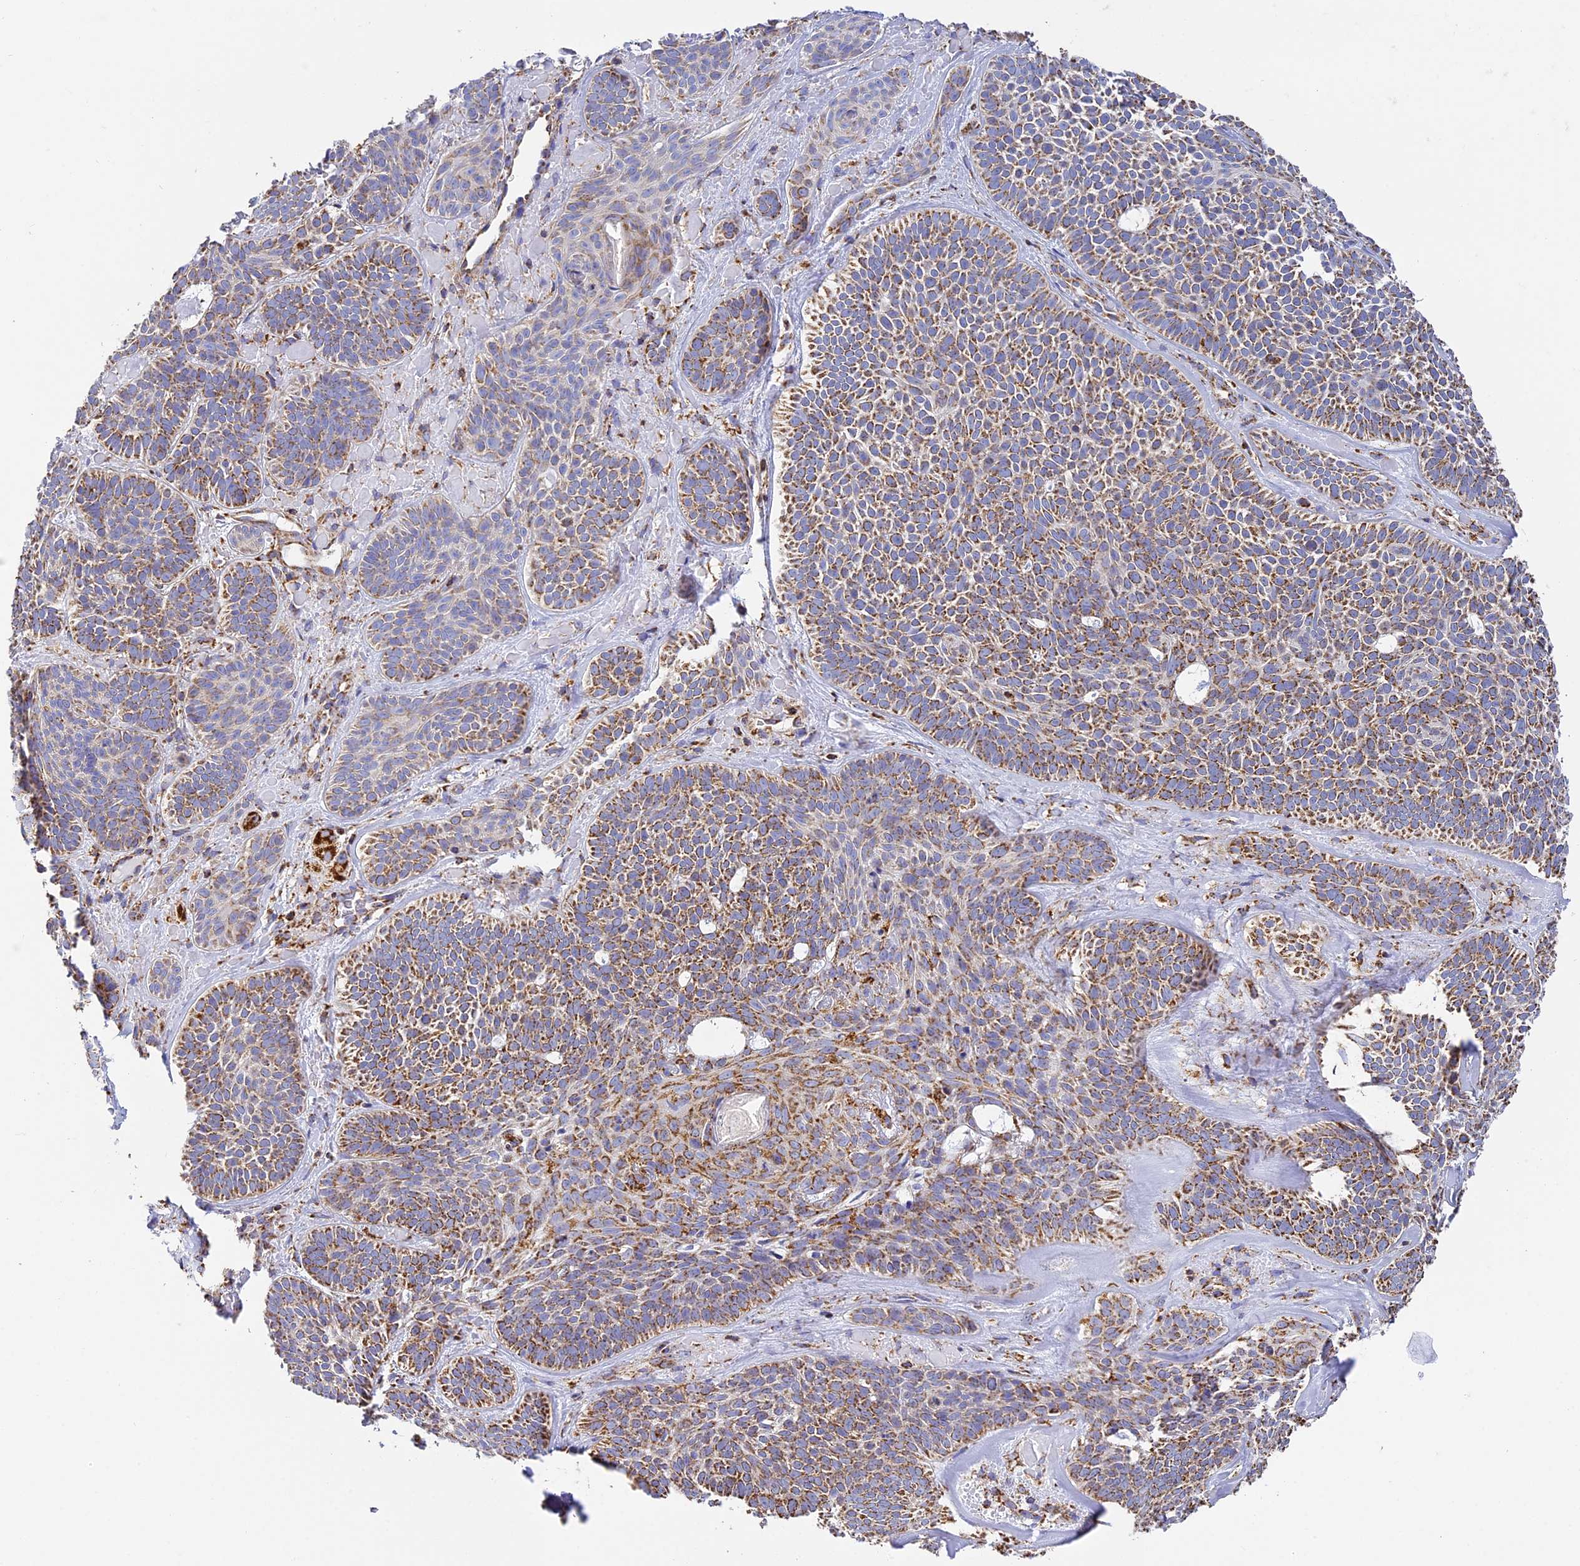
{"staining": {"intensity": "moderate", "quantity": ">75%", "location": "cytoplasmic/membranous"}, "tissue": "skin cancer", "cell_type": "Tumor cells", "image_type": "cancer", "snomed": [{"axis": "morphology", "description": "Basal cell carcinoma"}, {"axis": "topography", "description": "Skin"}], "caption": "A brown stain shows moderate cytoplasmic/membranous expression of a protein in human basal cell carcinoma (skin) tumor cells. (Brightfield microscopy of DAB IHC at high magnification).", "gene": "STK17A", "patient": {"sex": "male", "age": 85}}